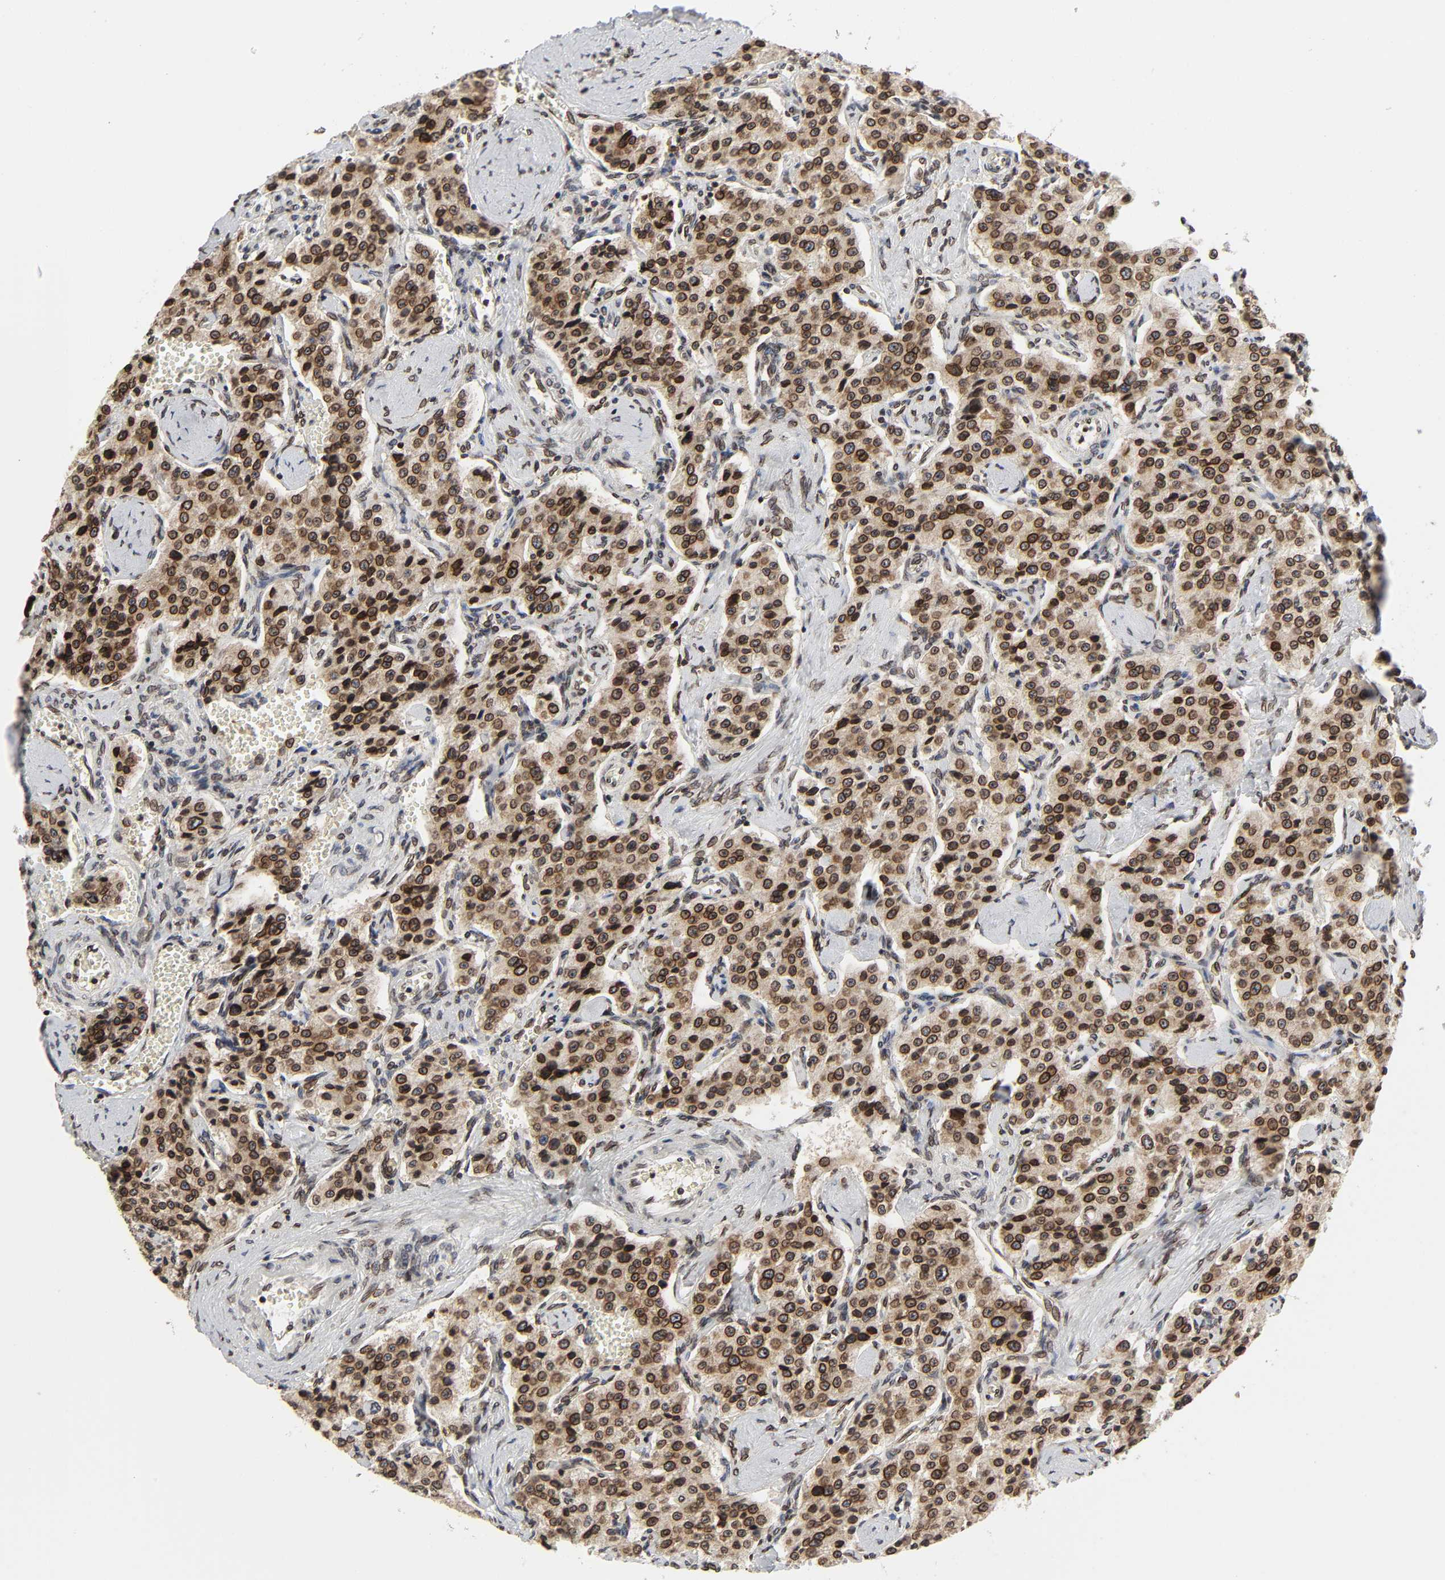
{"staining": {"intensity": "strong", "quantity": ">75%", "location": "cytoplasmic/membranous,nuclear"}, "tissue": "carcinoid", "cell_type": "Tumor cells", "image_type": "cancer", "snomed": [{"axis": "morphology", "description": "Carcinoid, malignant, NOS"}, {"axis": "topography", "description": "Small intestine"}], "caption": "A brown stain highlights strong cytoplasmic/membranous and nuclear expression of a protein in malignant carcinoid tumor cells.", "gene": "RANGAP1", "patient": {"sex": "male", "age": 52}}